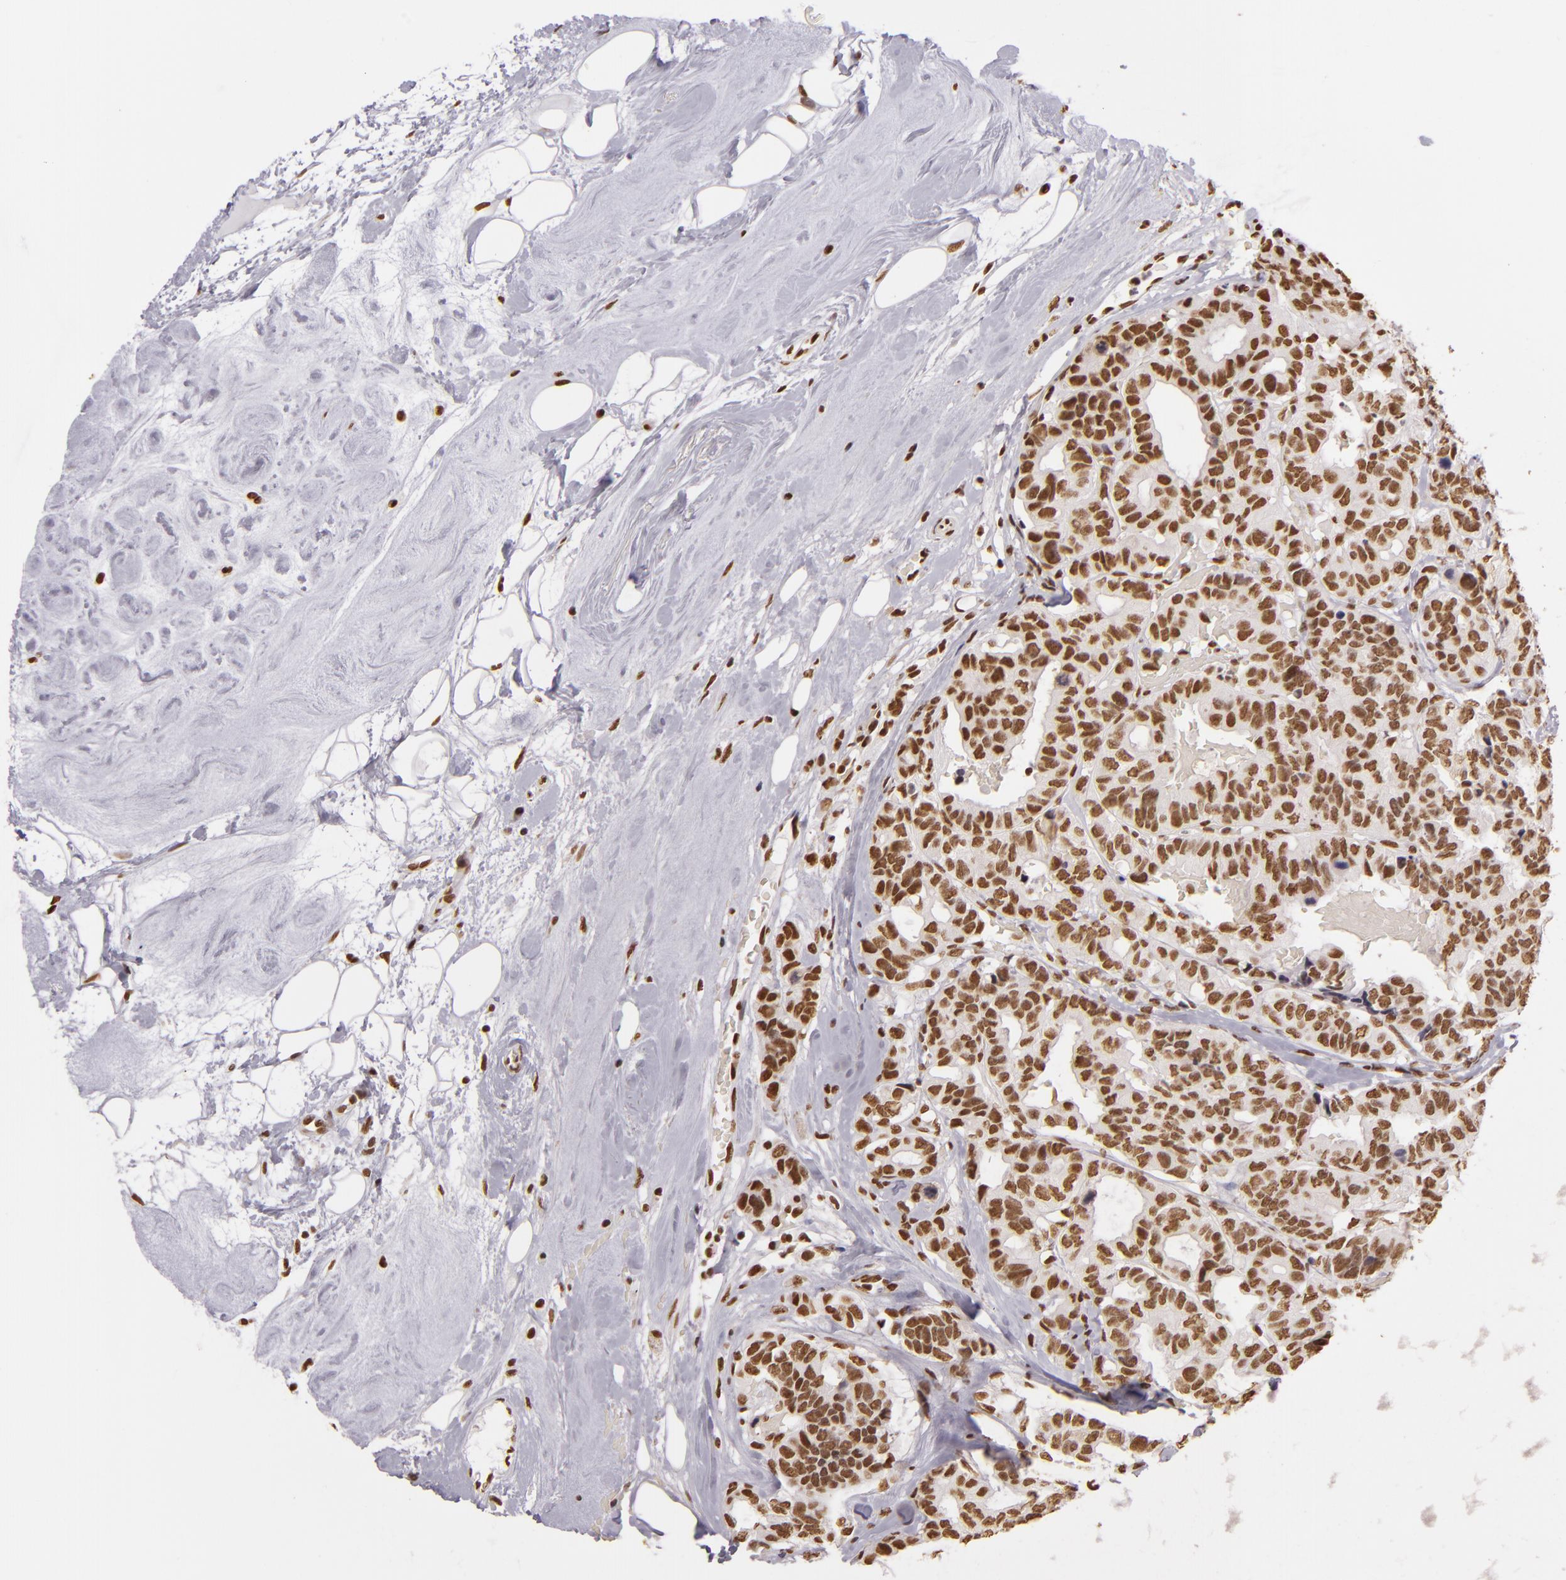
{"staining": {"intensity": "strong", "quantity": ">75%", "location": "nuclear"}, "tissue": "breast cancer", "cell_type": "Tumor cells", "image_type": "cancer", "snomed": [{"axis": "morphology", "description": "Duct carcinoma"}, {"axis": "topography", "description": "Breast"}], "caption": "Breast cancer stained with DAB (3,3'-diaminobenzidine) immunohistochemistry exhibits high levels of strong nuclear expression in approximately >75% of tumor cells.", "gene": "PAPOLA", "patient": {"sex": "female", "age": 69}}